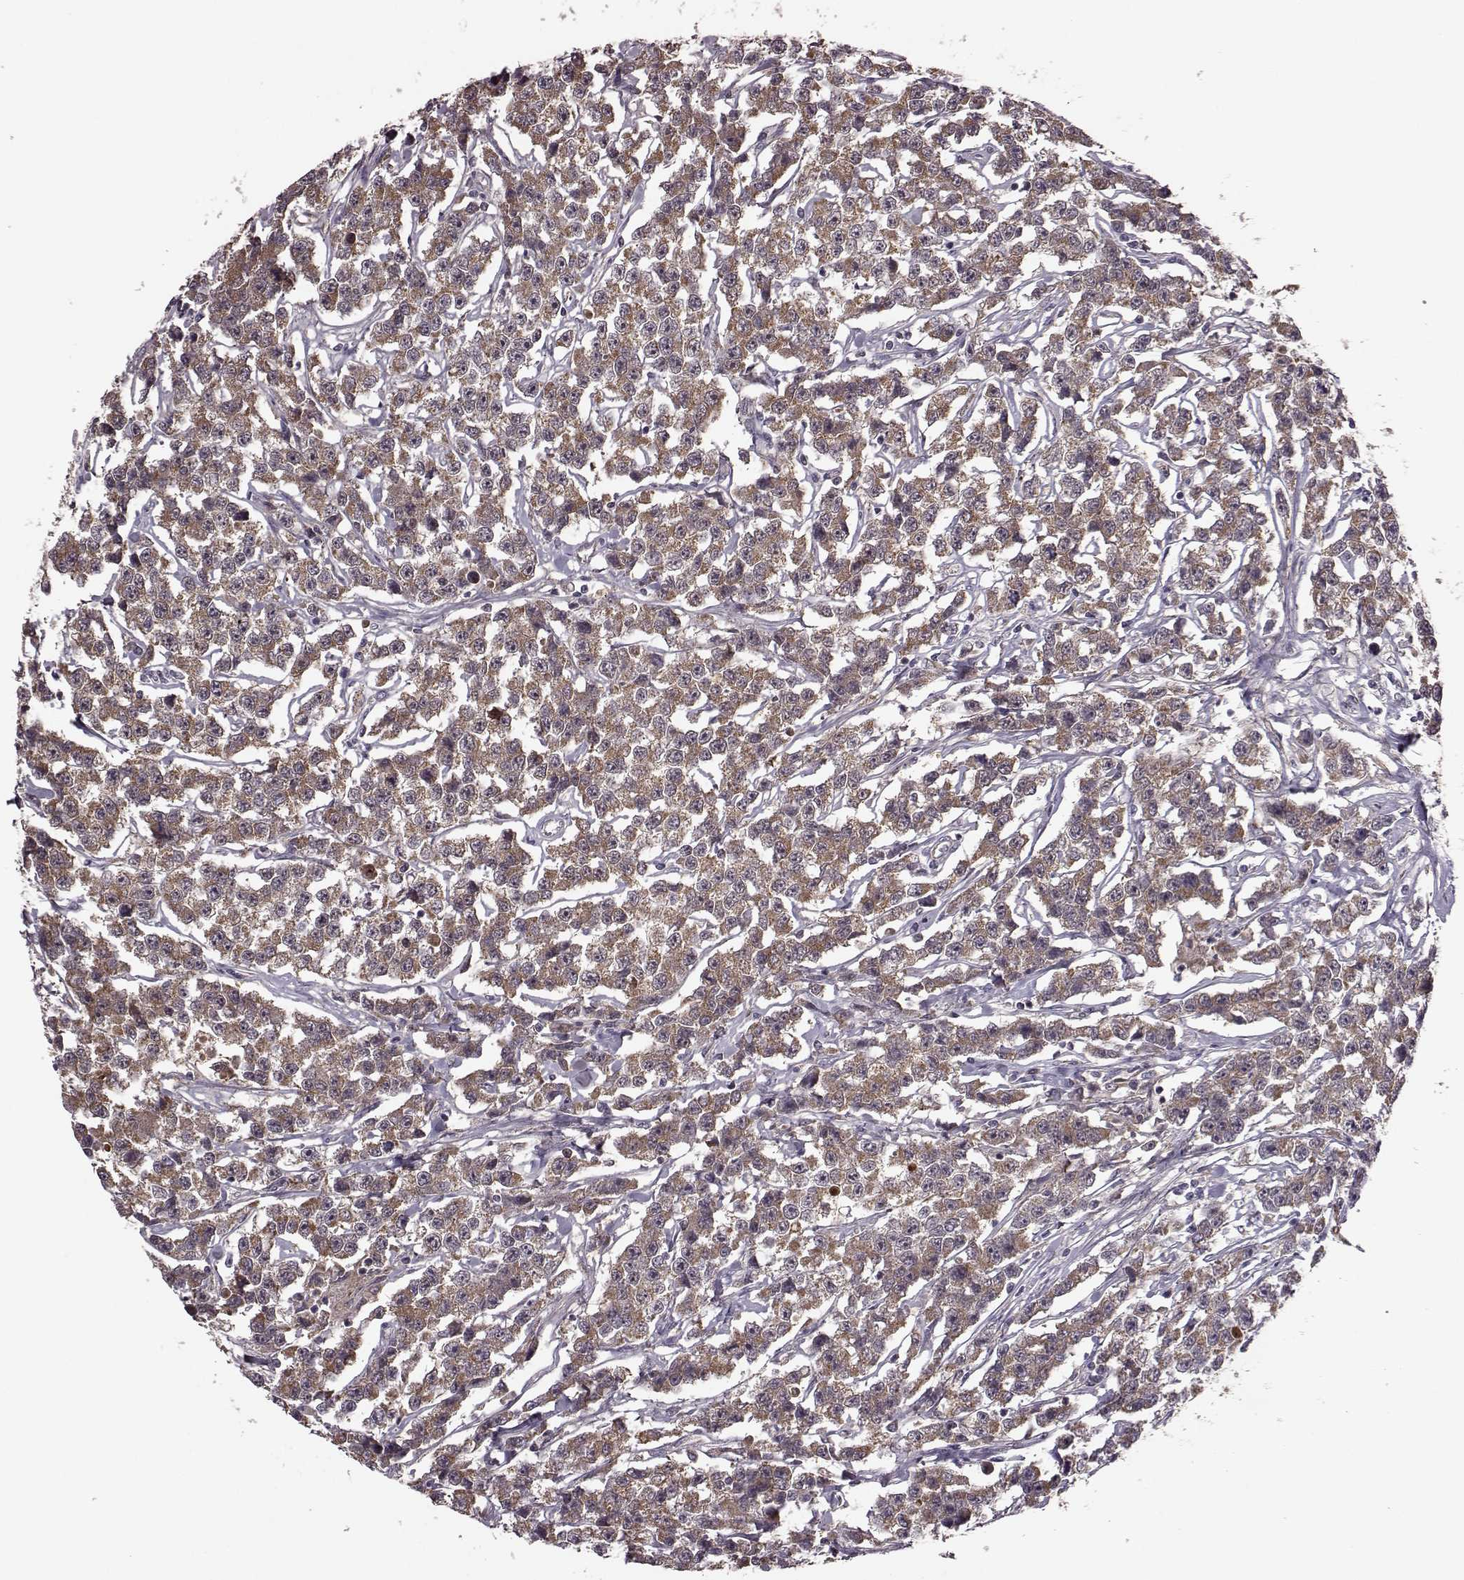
{"staining": {"intensity": "moderate", "quantity": ">75%", "location": "cytoplasmic/membranous"}, "tissue": "testis cancer", "cell_type": "Tumor cells", "image_type": "cancer", "snomed": [{"axis": "morphology", "description": "Seminoma, NOS"}, {"axis": "topography", "description": "Testis"}], "caption": "Seminoma (testis) stained with a protein marker shows moderate staining in tumor cells.", "gene": "PUDP", "patient": {"sex": "male", "age": 59}}